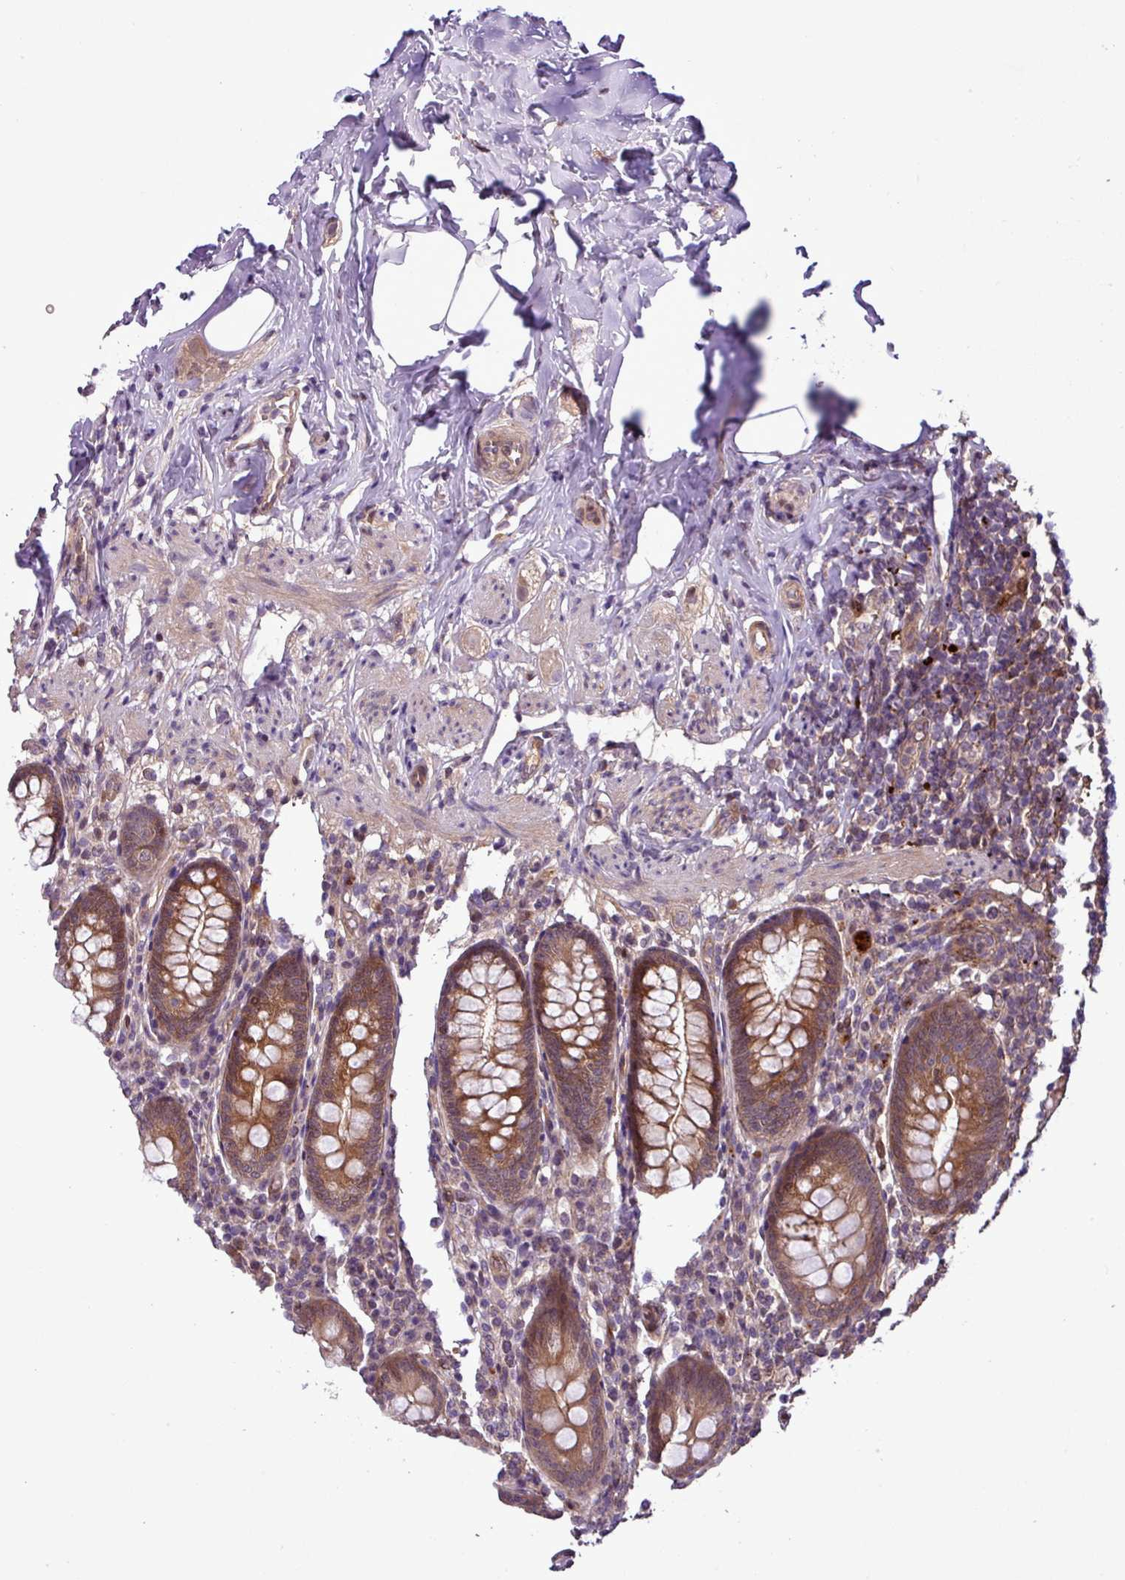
{"staining": {"intensity": "moderate", "quantity": ">75%", "location": "cytoplasmic/membranous"}, "tissue": "appendix", "cell_type": "Glandular cells", "image_type": "normal", "snomed": [{"axis": "morphology", "description": "Normal tissue, NOS"}, {"axis": "topography", "description": "Appendix"}], "caption": "Immunohistochemical staining of normal human appendix reveals >75% levels of moderate cytoplasmic/membranous protein staining in about >75% of glandular cells.", "gene": "CARHSP1", "patient": {"sex": "male", "age": 55}}